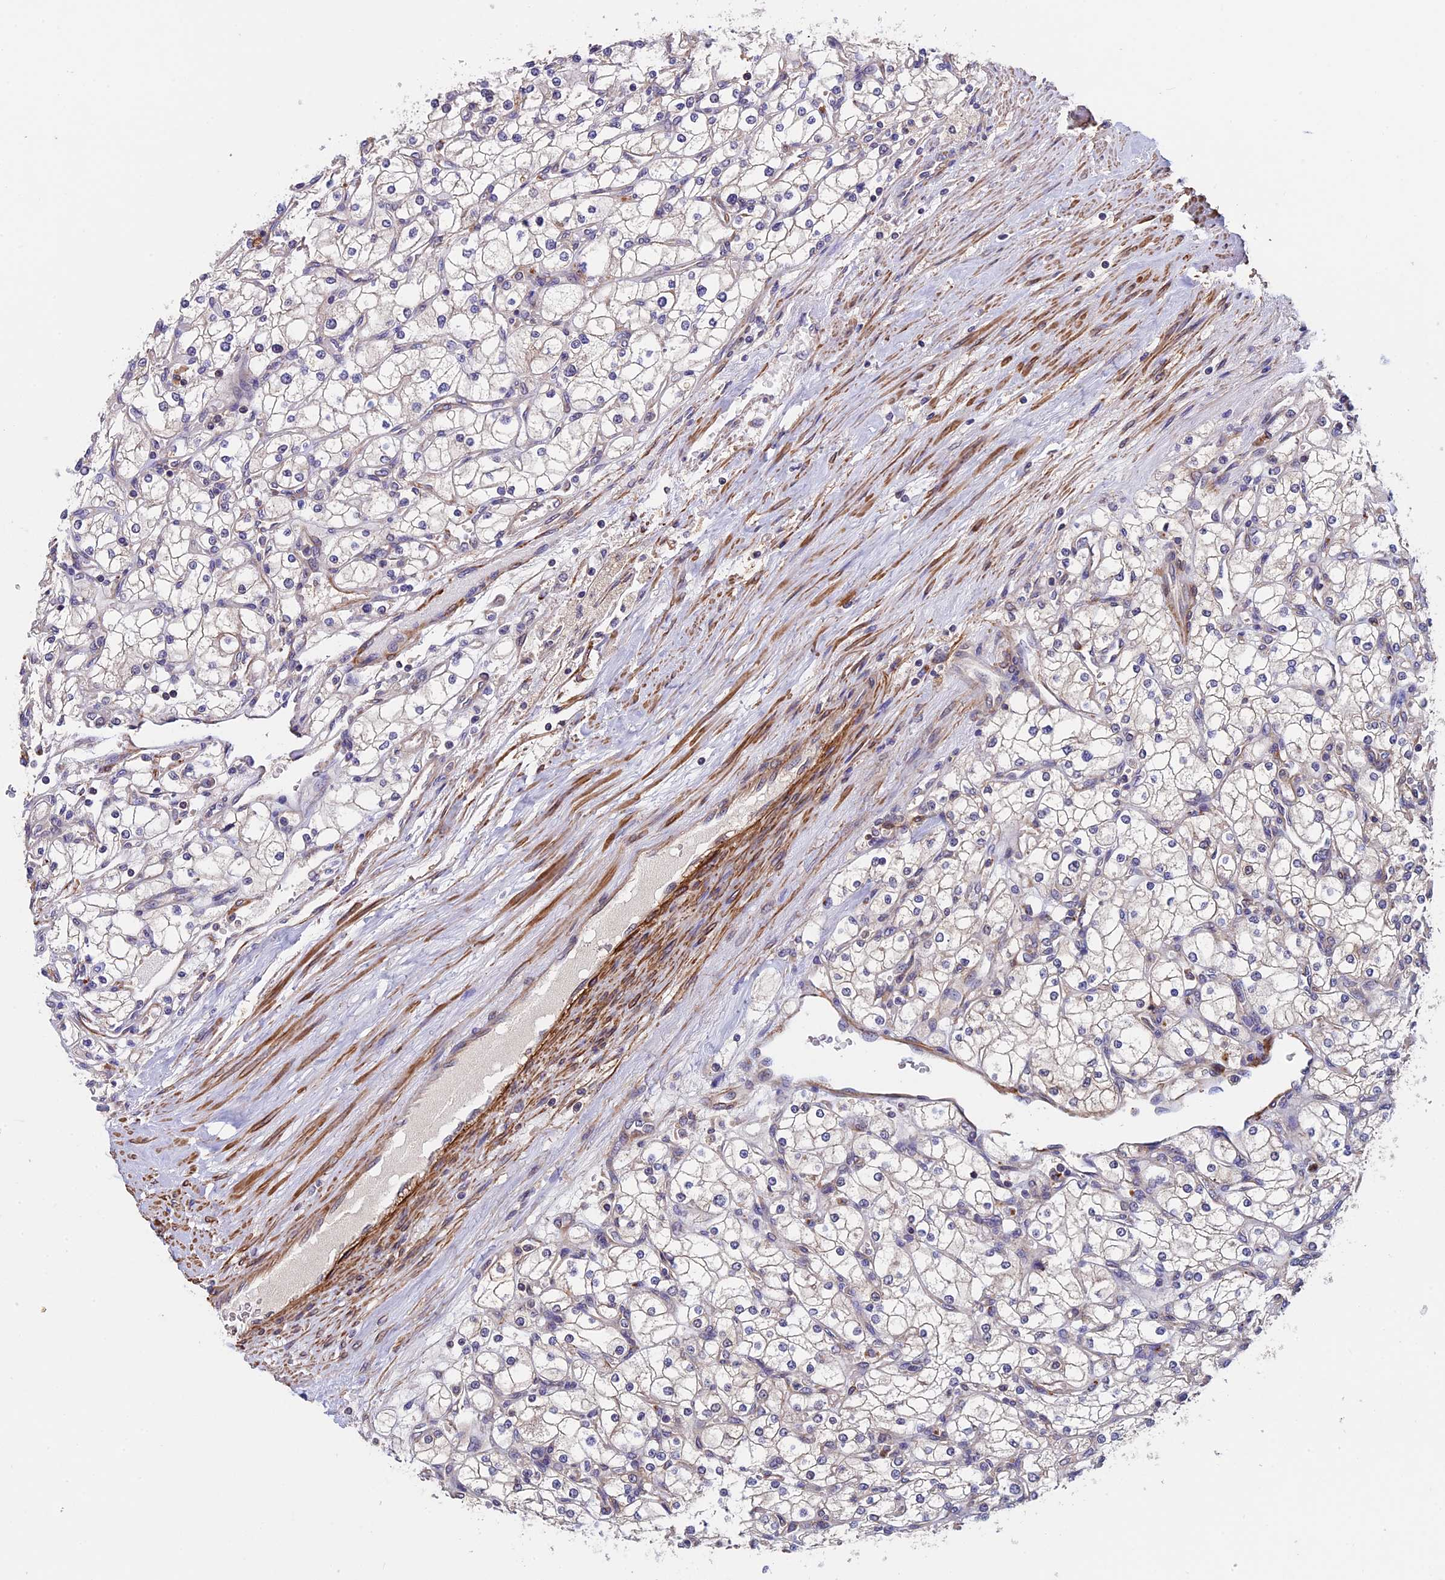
{"staining": {"intensity": "negative", "quantity": "none", "location": "none"}, "tissue": "renal cancer", "cell_type": "Tumor cells", "image_type": "cancer", "snomed": [{"axis": "morphology", "description": "Adenocarcinoma, NOS"}, {"axis": "topography", "description": "Kidney"}], "caption": "Tumor cells show no significant staining in adenocarcinoma (renal). Nuclei are stained in blue.", "gene": "SLC9A5", "patient": {"sex": "male", "age": 80}}